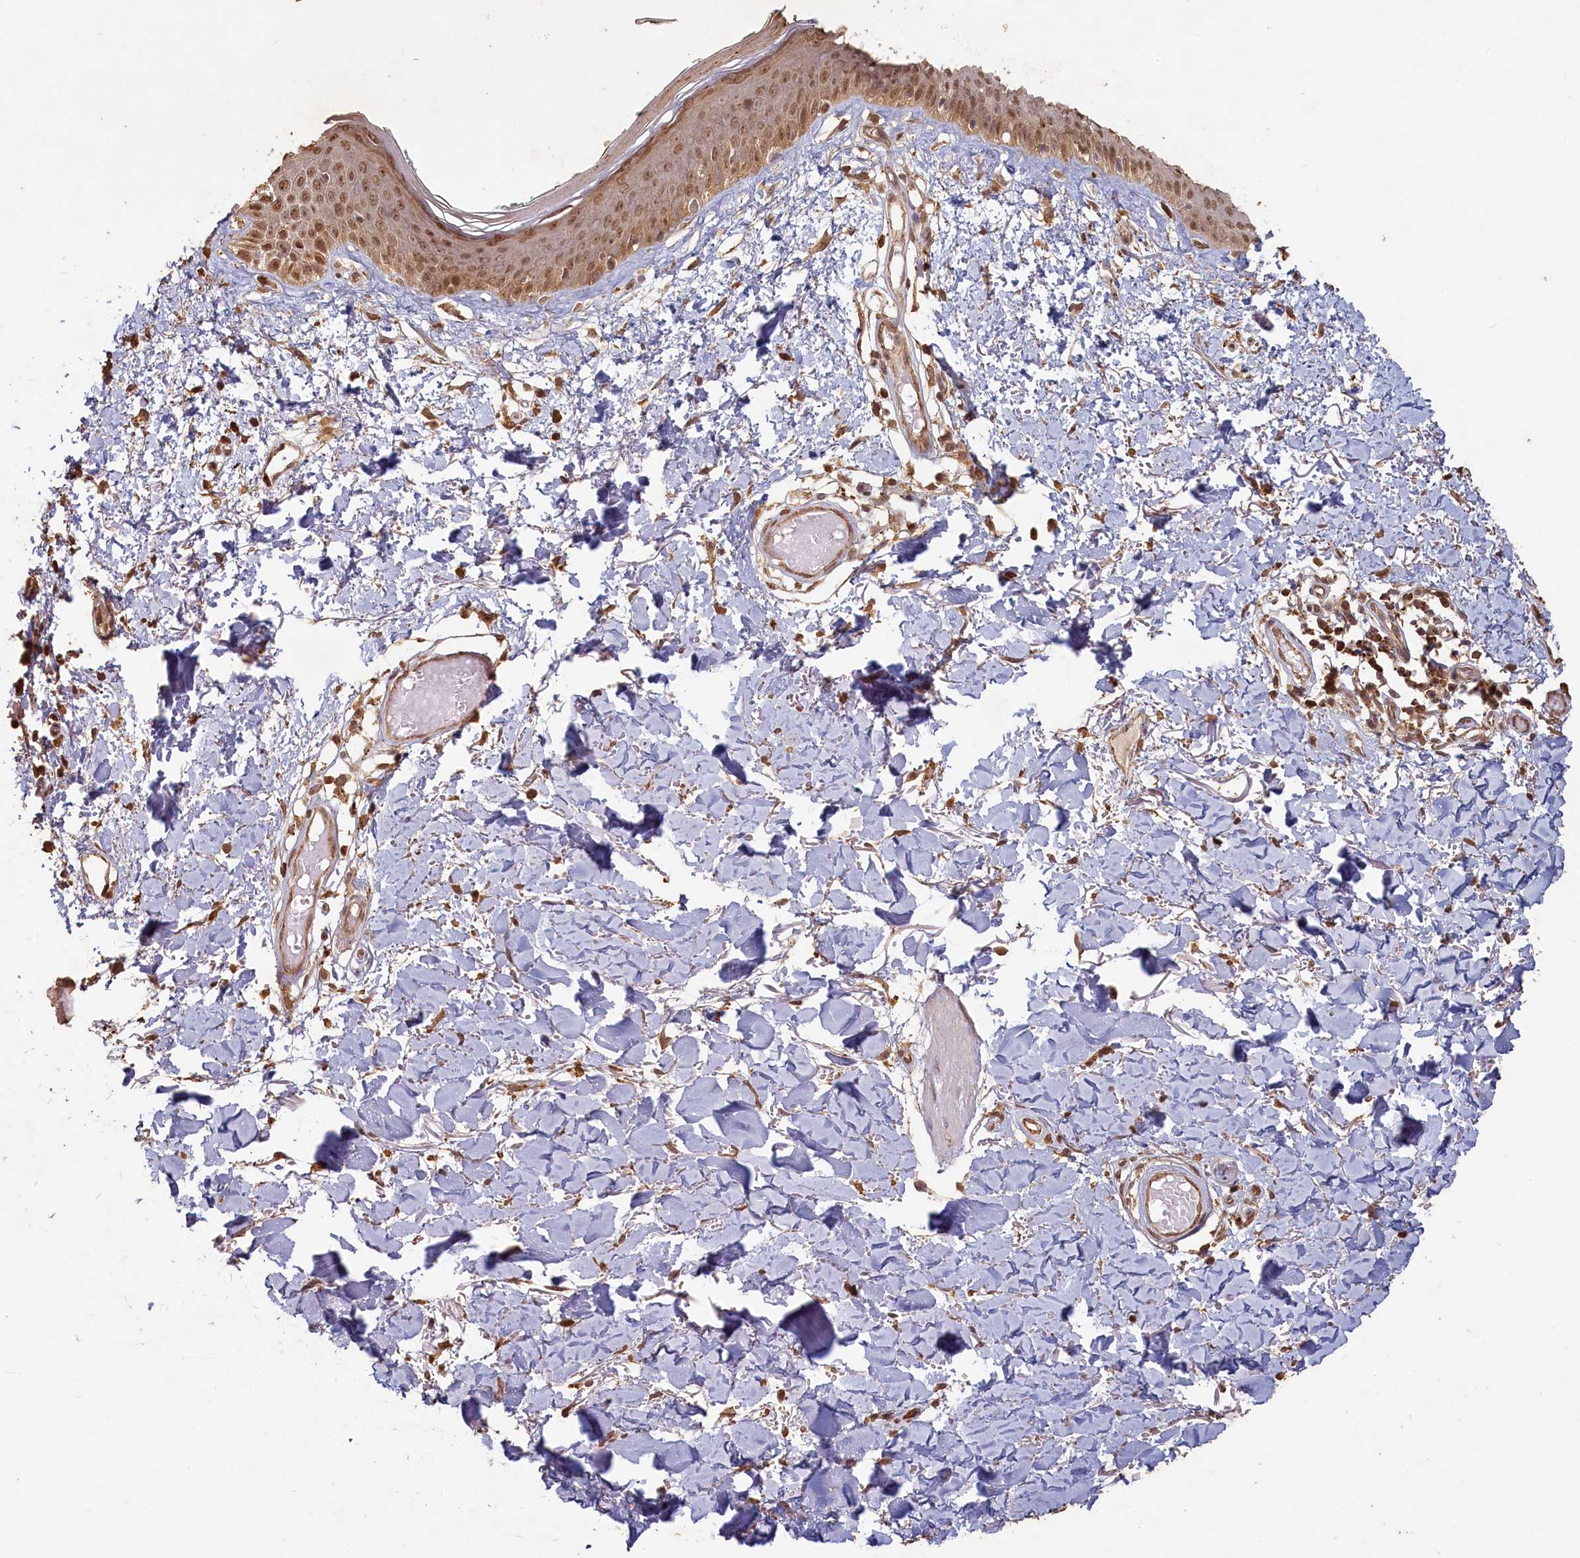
{"staining": {"intensity": "moderate", "quantity": ">75%", "location": "cytoplasmic/membranous,nuclear"}, "tissue": "skin", "cell_type": "Fibroblasts", "image_type": "normal", "snomed": [{"axis": "morphology", "description": "Normal tissue, NOS"}, {"axis": "topography", "description": "Skin"}], "caption": "Skin stained for a protein (brown) exhibits moderate cytoplasmic/membranous,nuclear positive expression in approximately >75% of fibroblasts.", "gene": "MADD", "patient": {"sex": "male", "age": 62}}